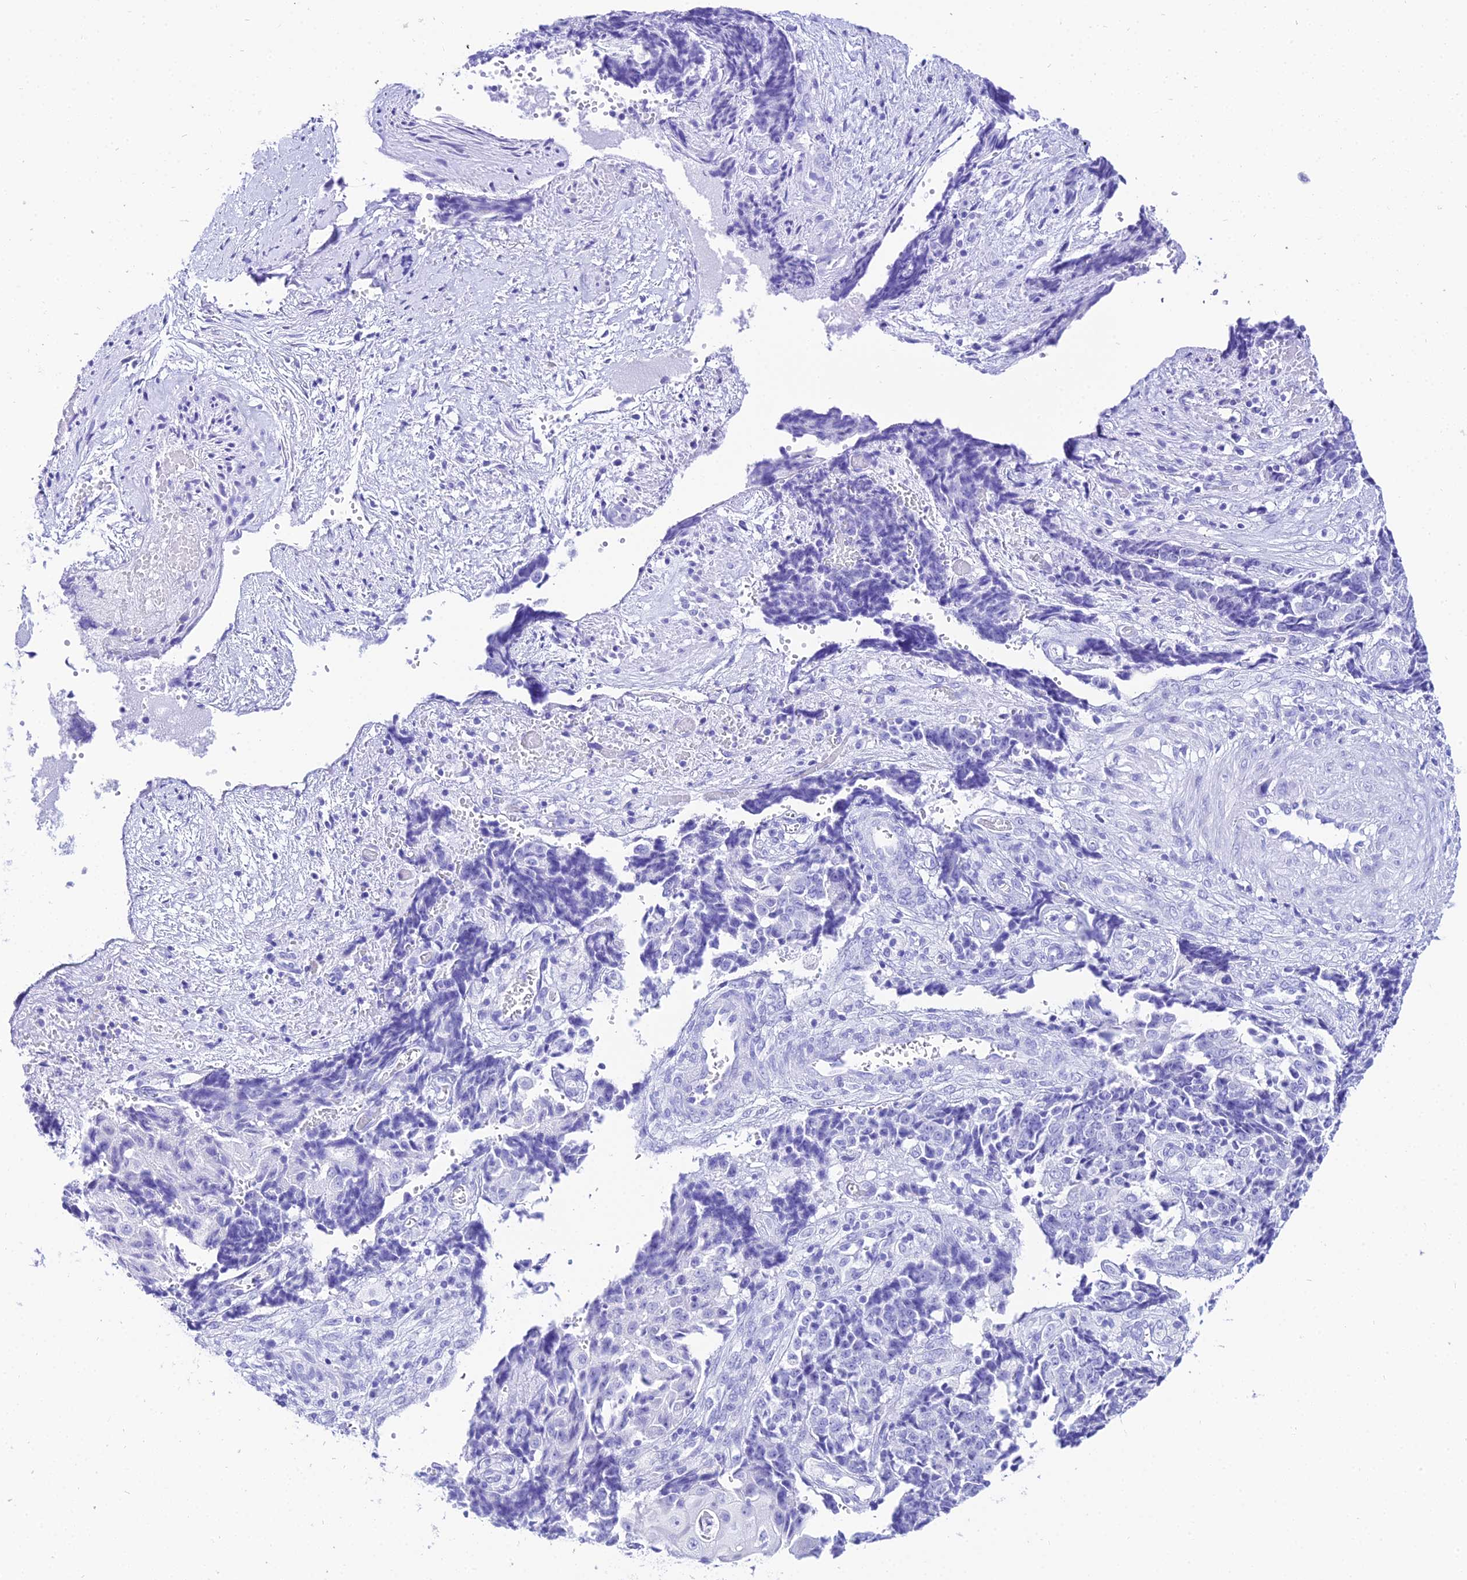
{"staining": {"intensity": "negative", "quantity": "none", "location": "none"}, "tissue": "ovarian cancer", "cell_type": "Tumor cells", "image_type": "cancer", "snomed": [{"axis": "morphology", "description": "Carcinoma, endometroid"}, {"axis": "topography", "description": "Ovary"}], "caption": "Immunohistochemistry of human endometroid carcinoma (ovarian) shows no expression in tumor cells.", "gene": "TRMT44", "patient": {"sex": "female", "age": 42}}